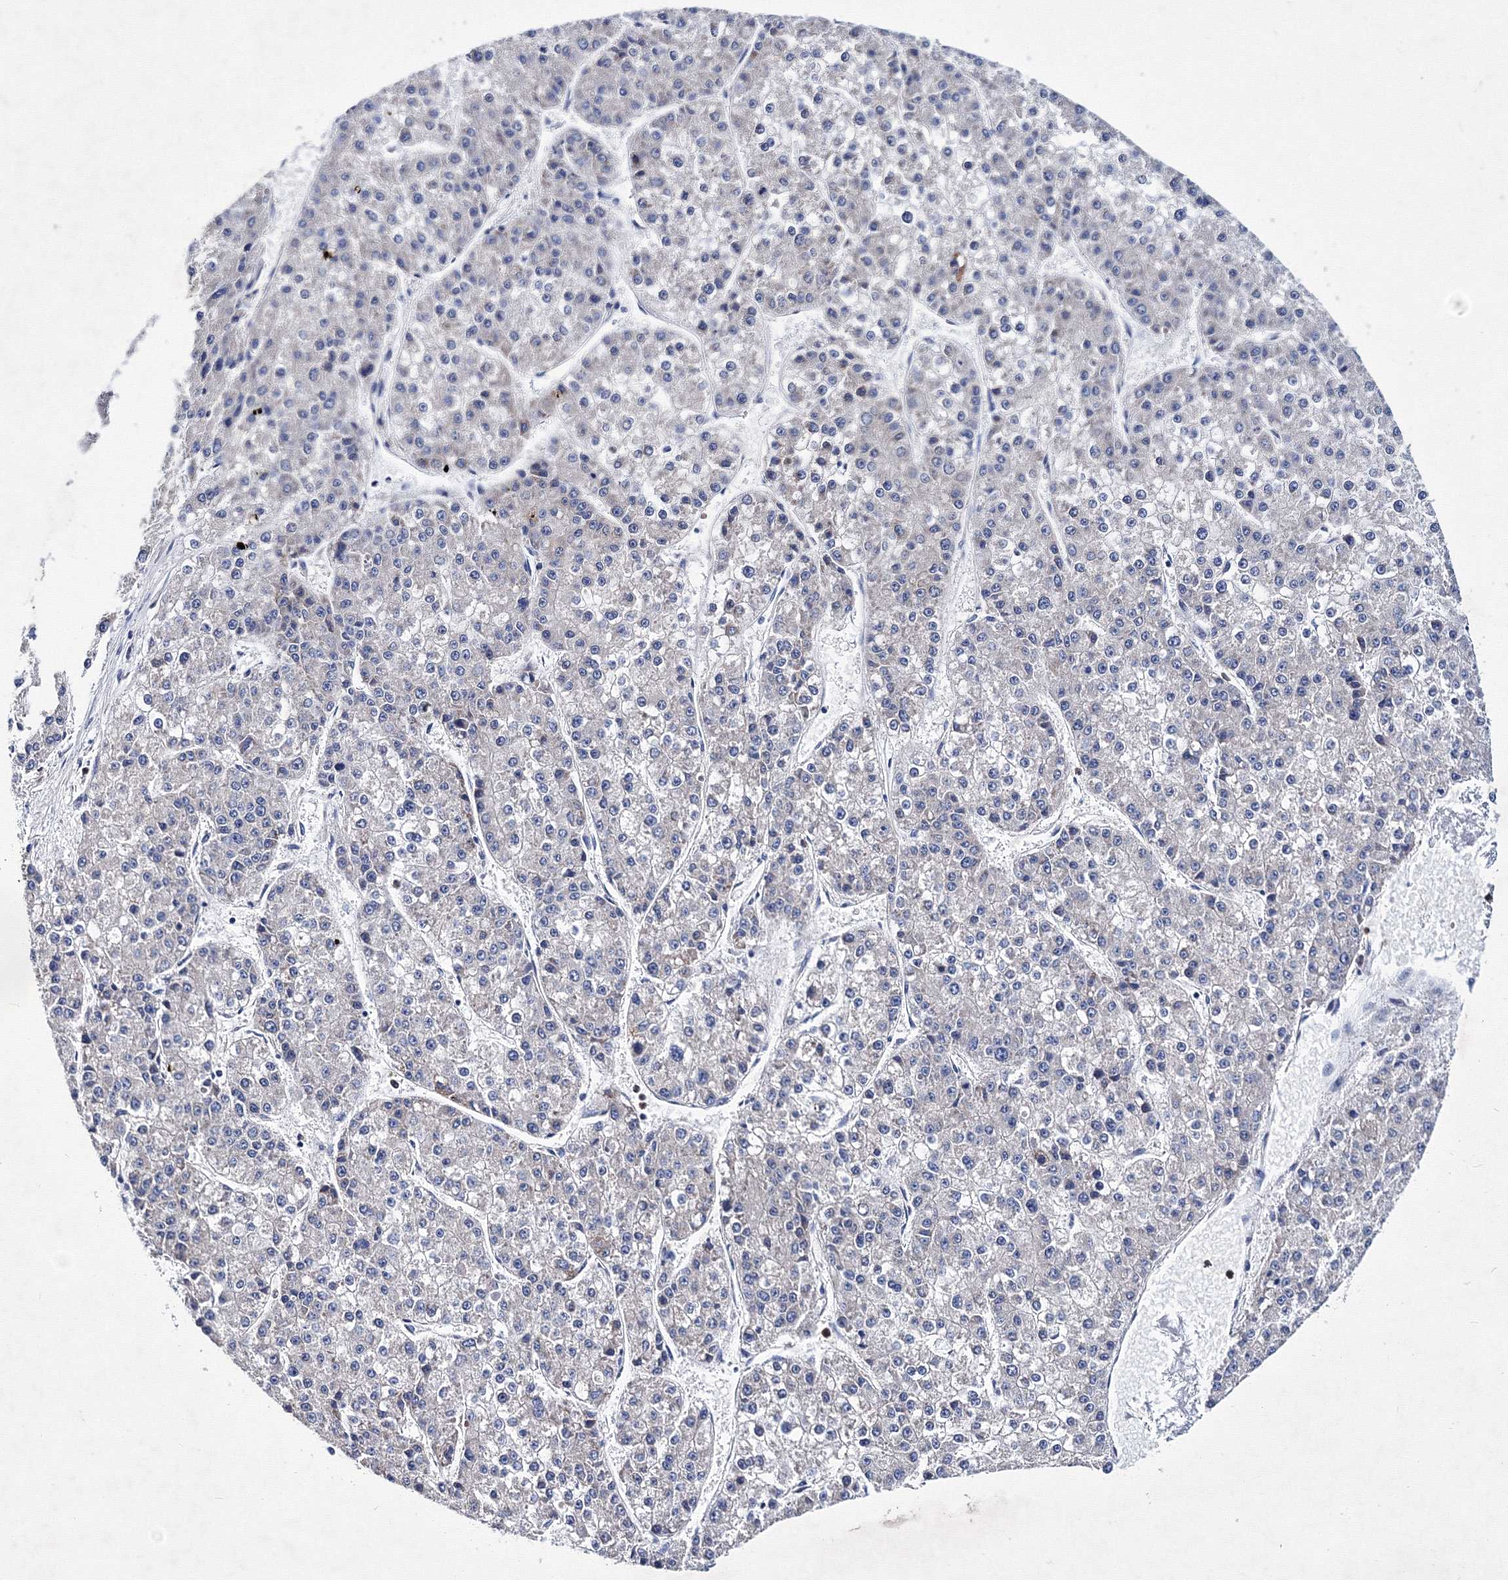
{"staining": {"intensity": "negative", "quantity": "none", "location": "none"}, "tissue": "liver cancer", "cell_type": "Tumor cells", "image_type": "cancer", "snomed": [{"axis": "morphology", "description": "Carcinoma, Hepatocellular, NOS"}, {"axis": "topography", "description": "Liver"}], "caption": "IHC image of neoplastic tissue: human liver cancer (hepatocellular carcinoma) stained with DAB shows no significant protein expression in tumor cells.", "gene": "TRPM2", "patient": {"sex": "female", "age": 73}}